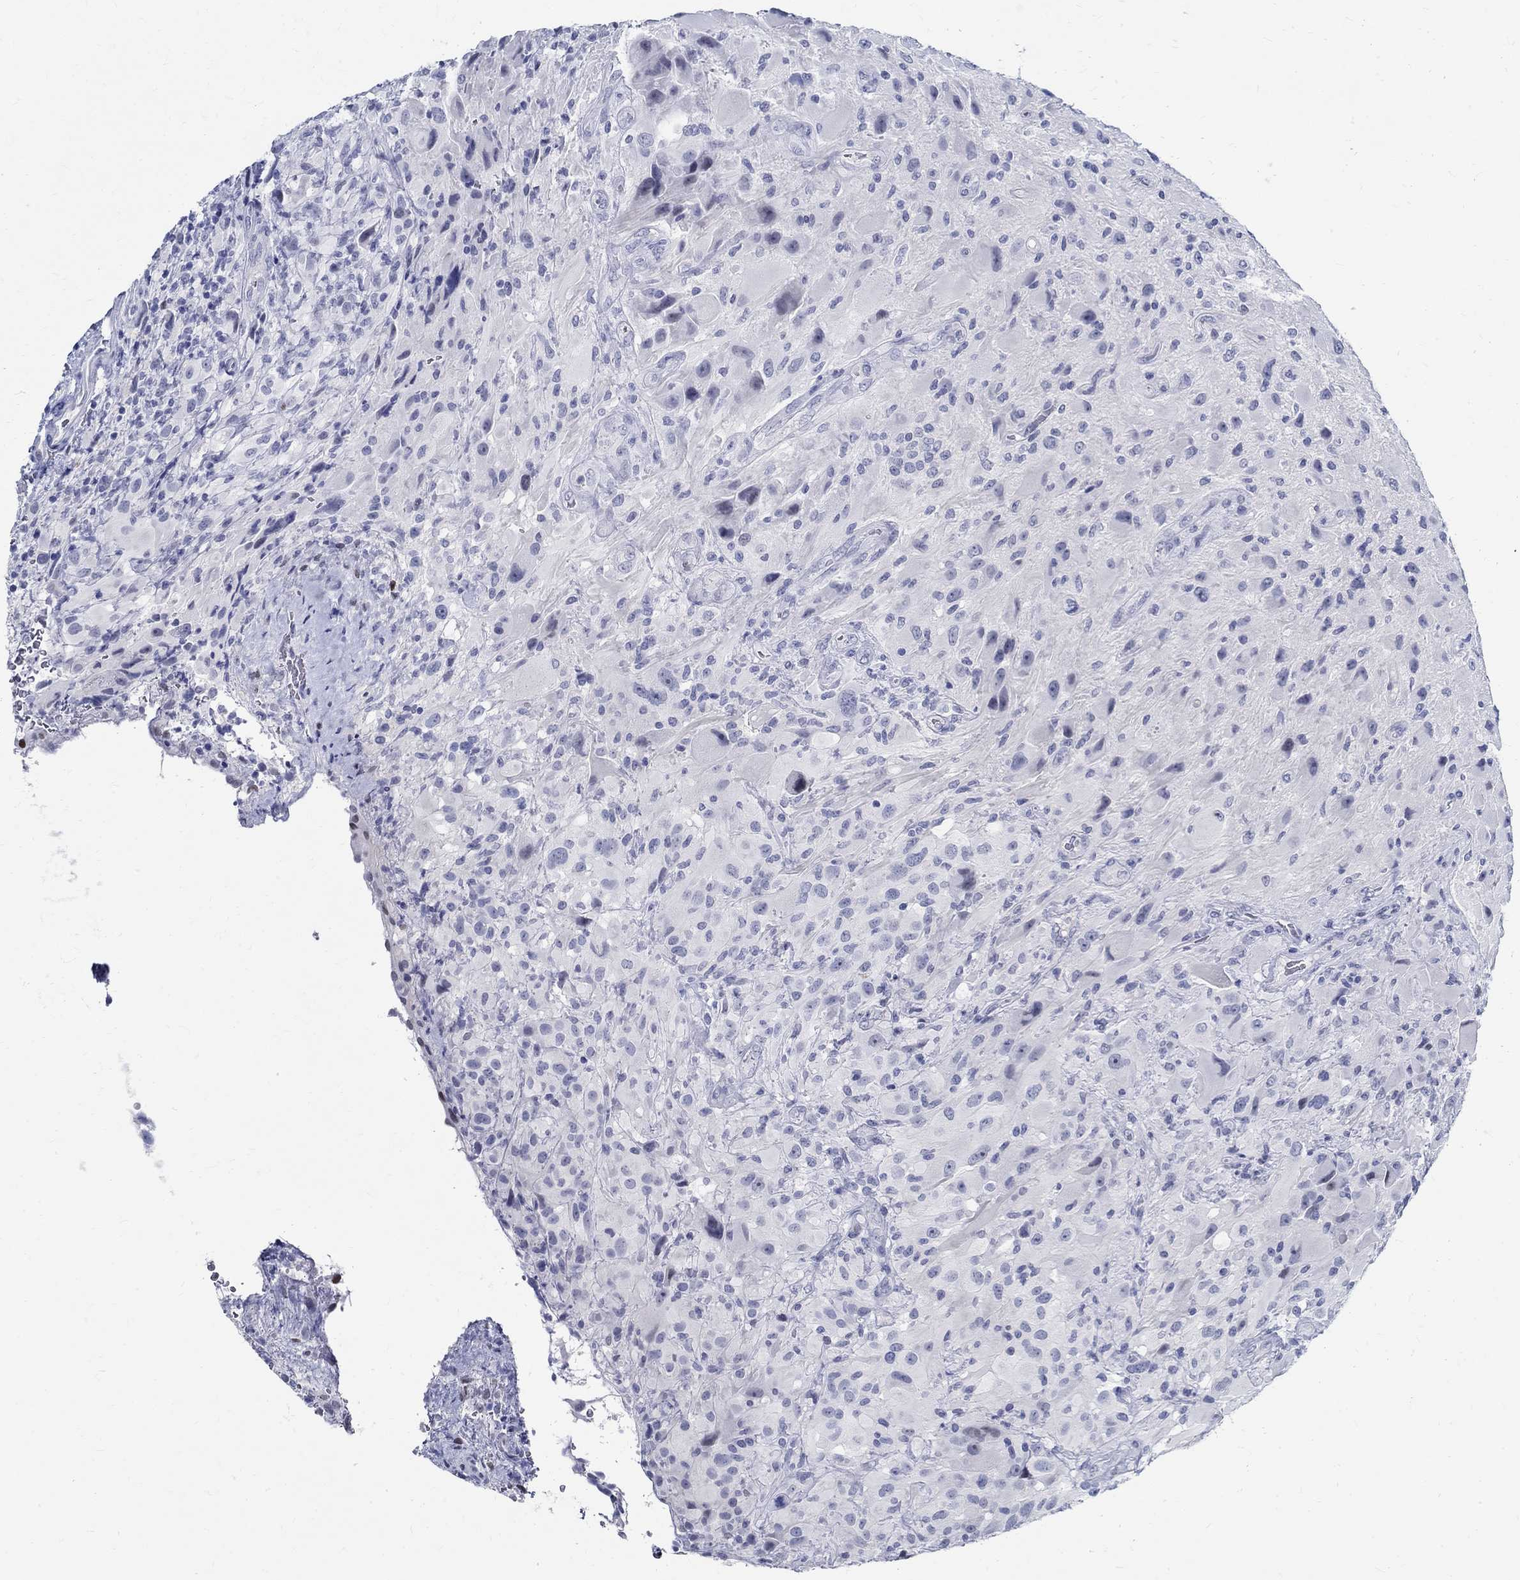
{"staining": {"intensity": "negative", "quantity": "none", "location": "none"}, "tissue": "glioma", "cell_type": "Tumor cells", "image_type": "cancer", "snomed": [{"axis": "morphology", "description": "Glioma, malignant, High grade"}, {"axis": "topography", "description": "Cerebral cortex"}], "caption": "A photomicrograph of malignant glioma (high-grade) stained for a protein exhibits no brown staining in tumor cells. (DAB immunohistochemistry (IHC) with hematoxylin counter stain).", "gene": "BSPRY", "patient": {"sex": "male", "age": 35}}